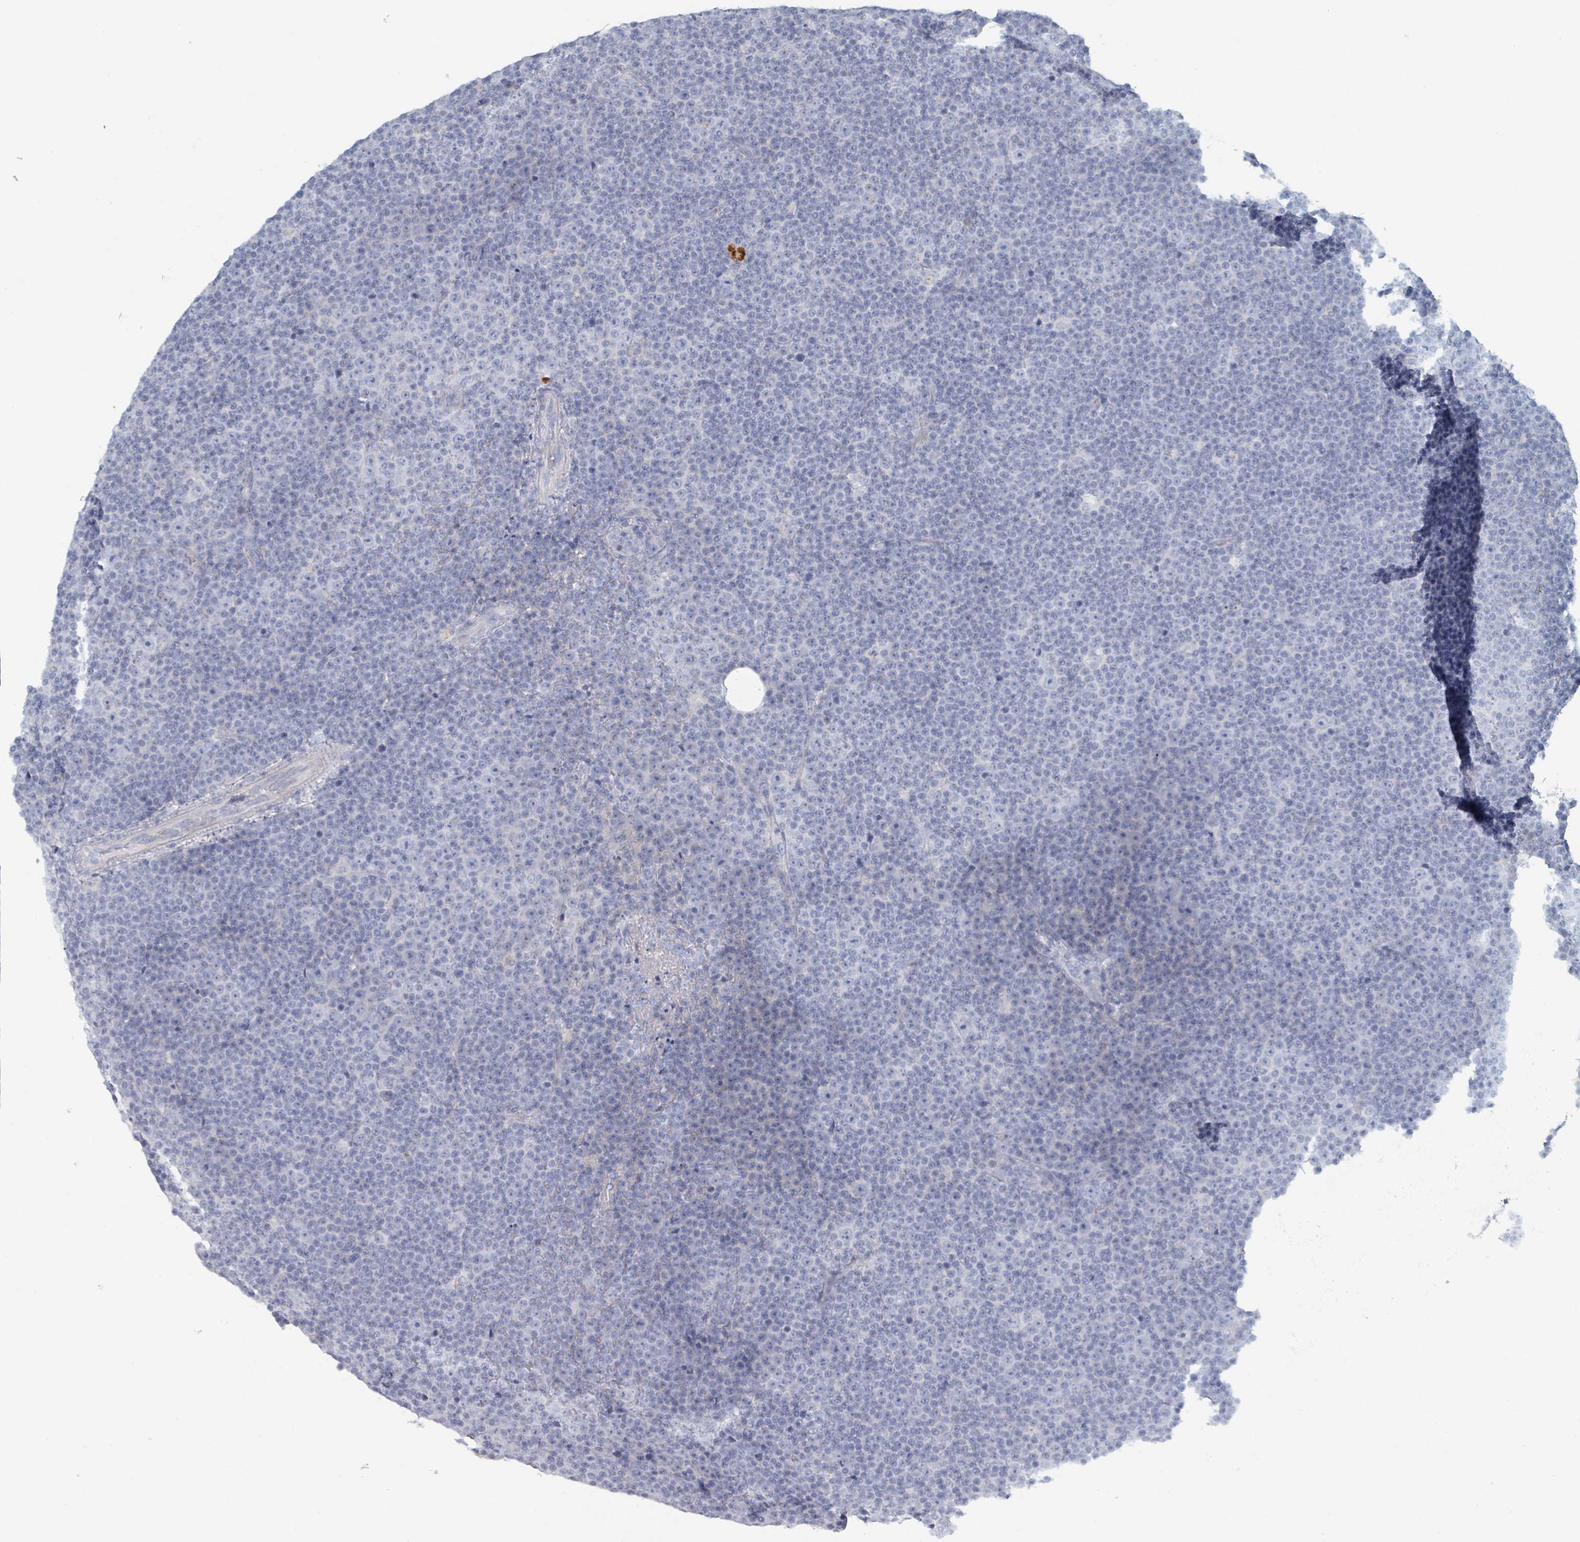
{"staining": {"intensity": "negative", "quantity": "none", "location": "none"}, "tissue": "lymphoma", "cell_type": "Tumor cells", "image_type": "cancer", "snomed": [{"axis": "morphology", "description": "Malignant lymphoma, non-Hodgkin's type, Low grade"}, {"axis": "topography", "description": "Lymph node"}], "caption": "Tumor cells are negative for brown protein staining in low-grade malignant lymphoma, non-Hodgkin's type.", "gene": "HEATR5A", "patient": {"sex": "female", "age": 67}}